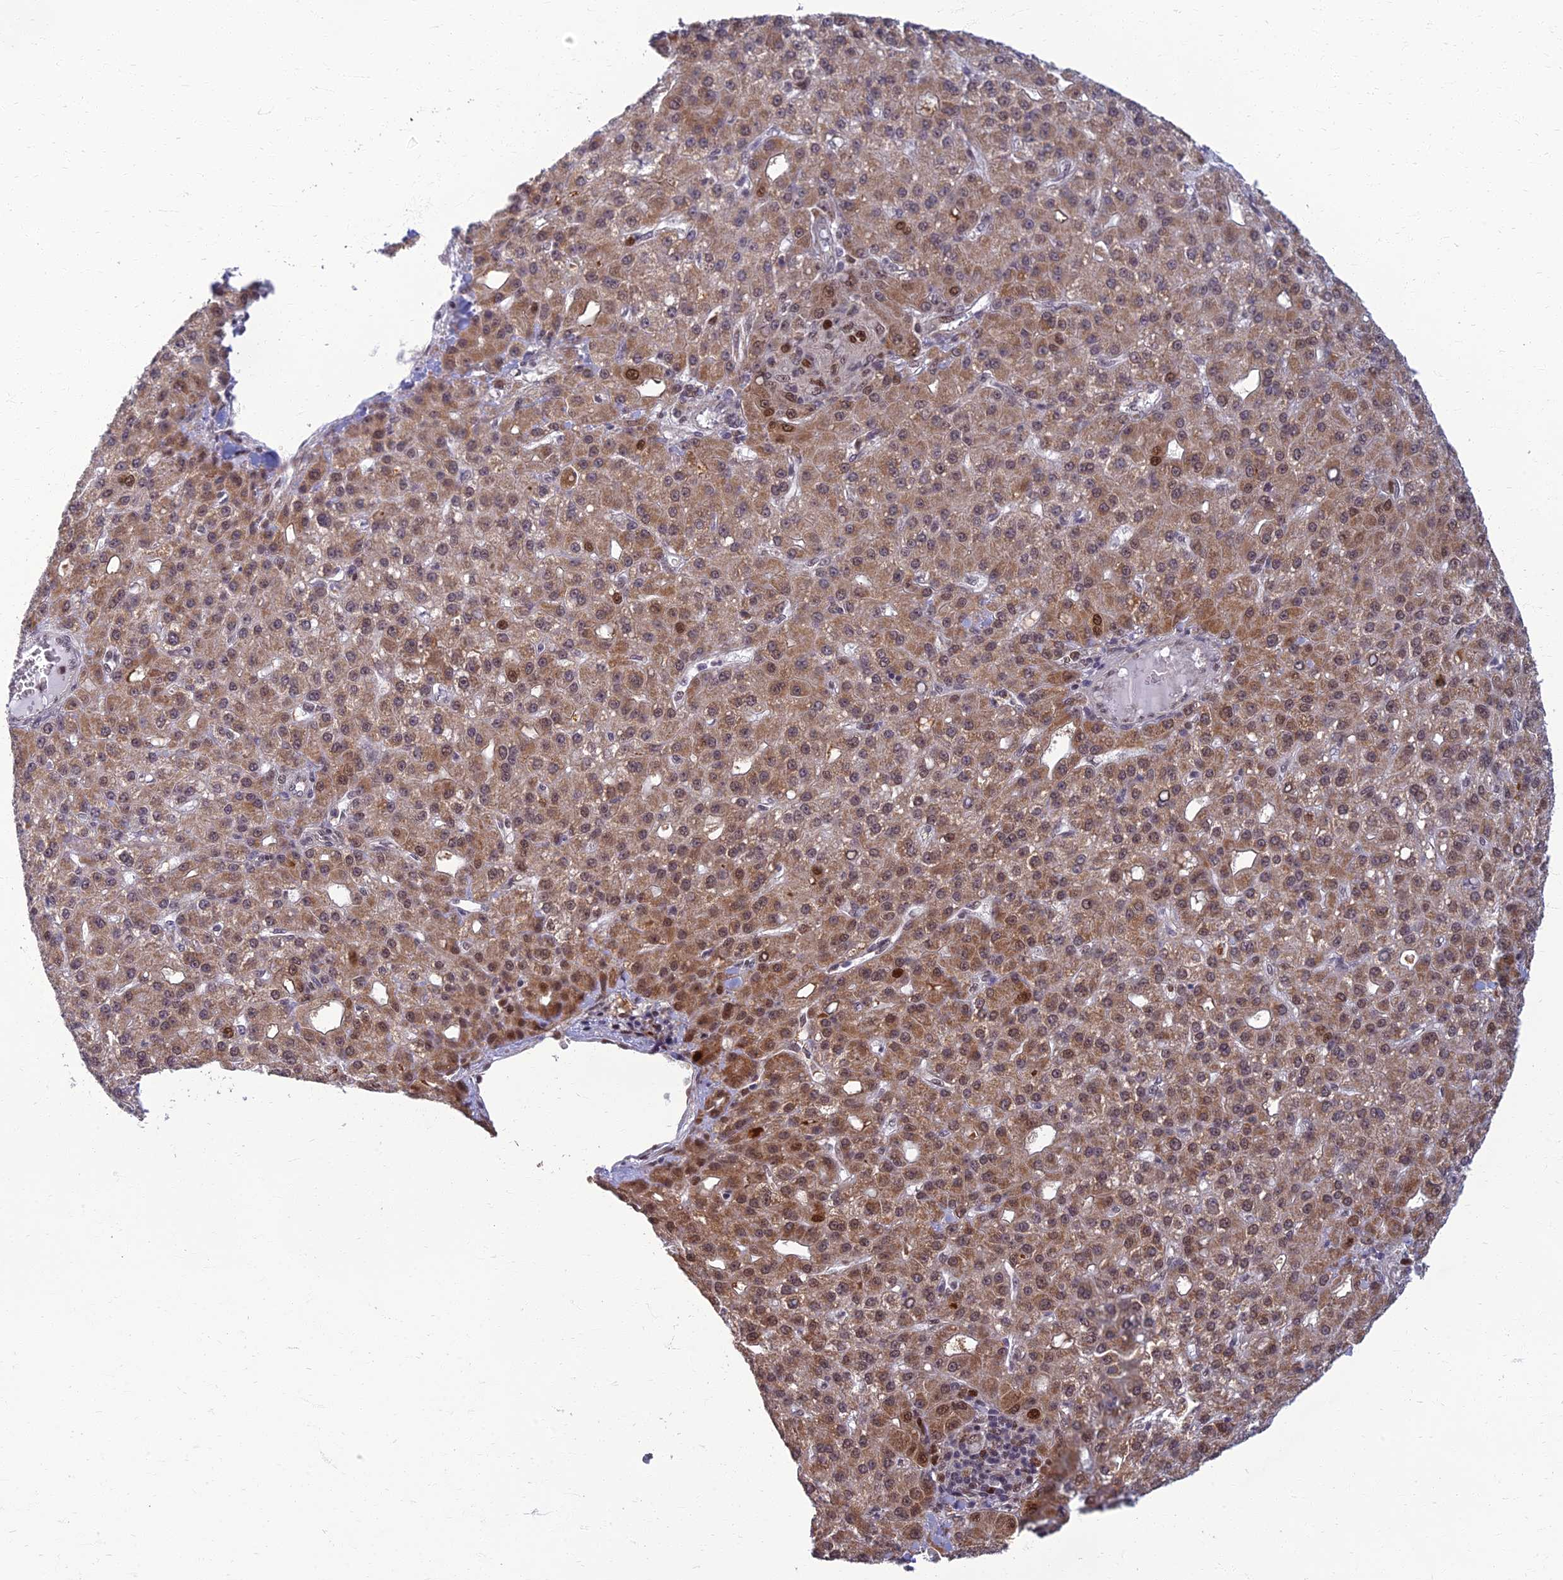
{"staining": {"intensity": "moderate", "quantity": ">75%", "location": "cytoplasmic/membranous,nuclear"}, "tissue": "liver cancer", "cell_type": "Tumor cells", "image_type": "cancer", "snomed": [{"axis": "morphology", "description": "Carcinoma, Hepatocellular, NOS"}, {"axis": "topography", "description": "Liver"}], "caption": "About >75% of tumor cells in liver hepatocellular carcinoma show moderate cytoplasmic/membranous and nuclear protein positivity as visualized by brown immunohistochemical staining.", "gene": "EARS2", "patient": {"sex": "male", "age": 67}}